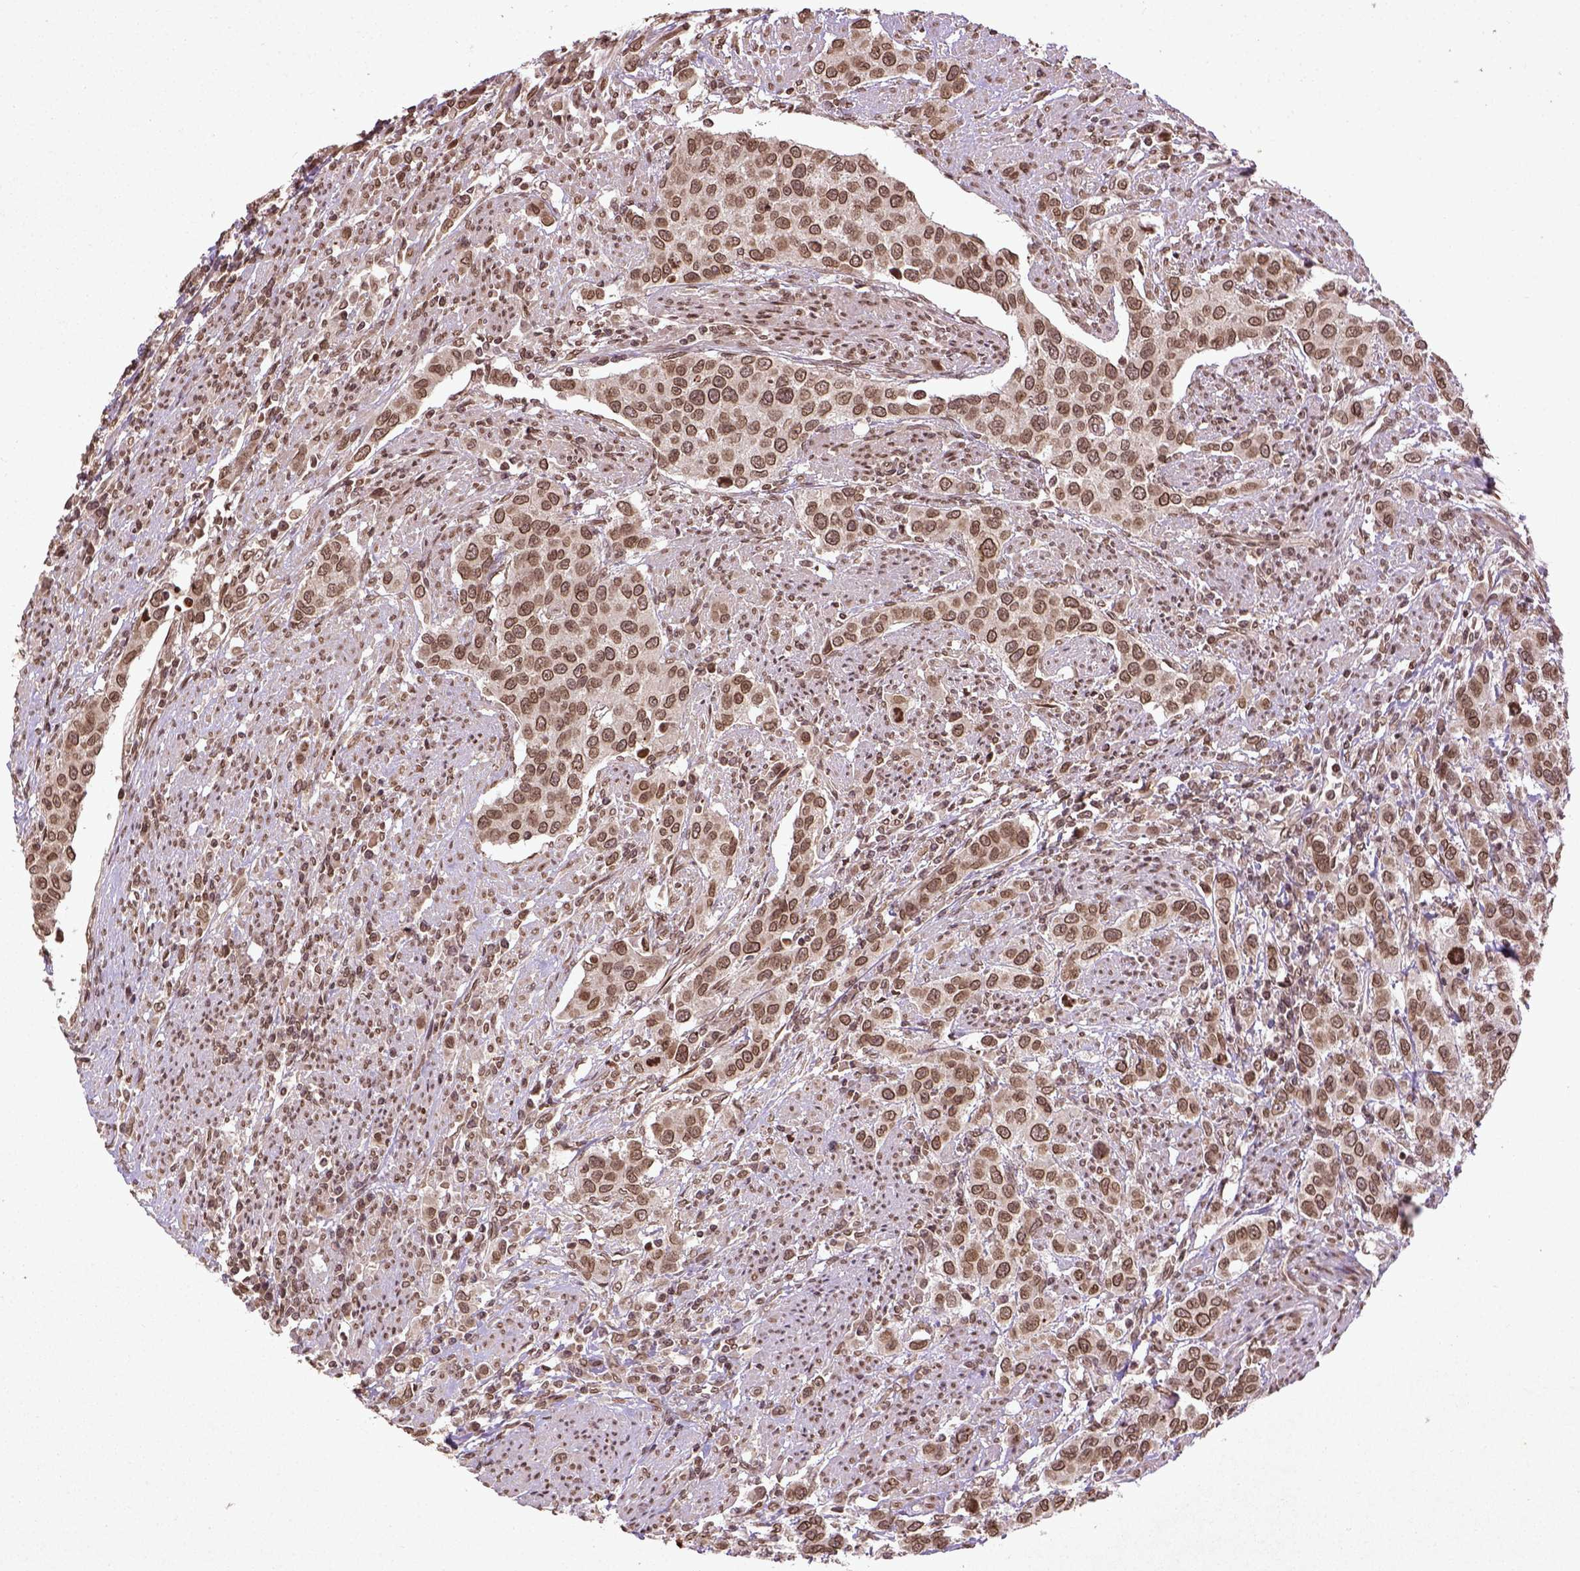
{"staining": {"intensity": "moderate", "quantity": ">75%", "location": "nuclear"}, "tissue": "urothelial cancer", "cell_type": "Tumor cells", "image_type": "cancer", "snomed": [{"axis": "morphology", "description": "Urothelial carcinoma, High grade"}, {"axis": "topography", "description": "Urinary bladder"}], "caption": "Urothelial cancer tissue shows moderate nuclear staining in about >75% of tumor cells The staining is performed using DAB (3,3'-diaminobenzidine) brown chromogen to label protein expression. The nuclei are counter-stained blue using hematoxylin.", "gene": "BANF1", "patient": {"sex": "female", "age": 58}}